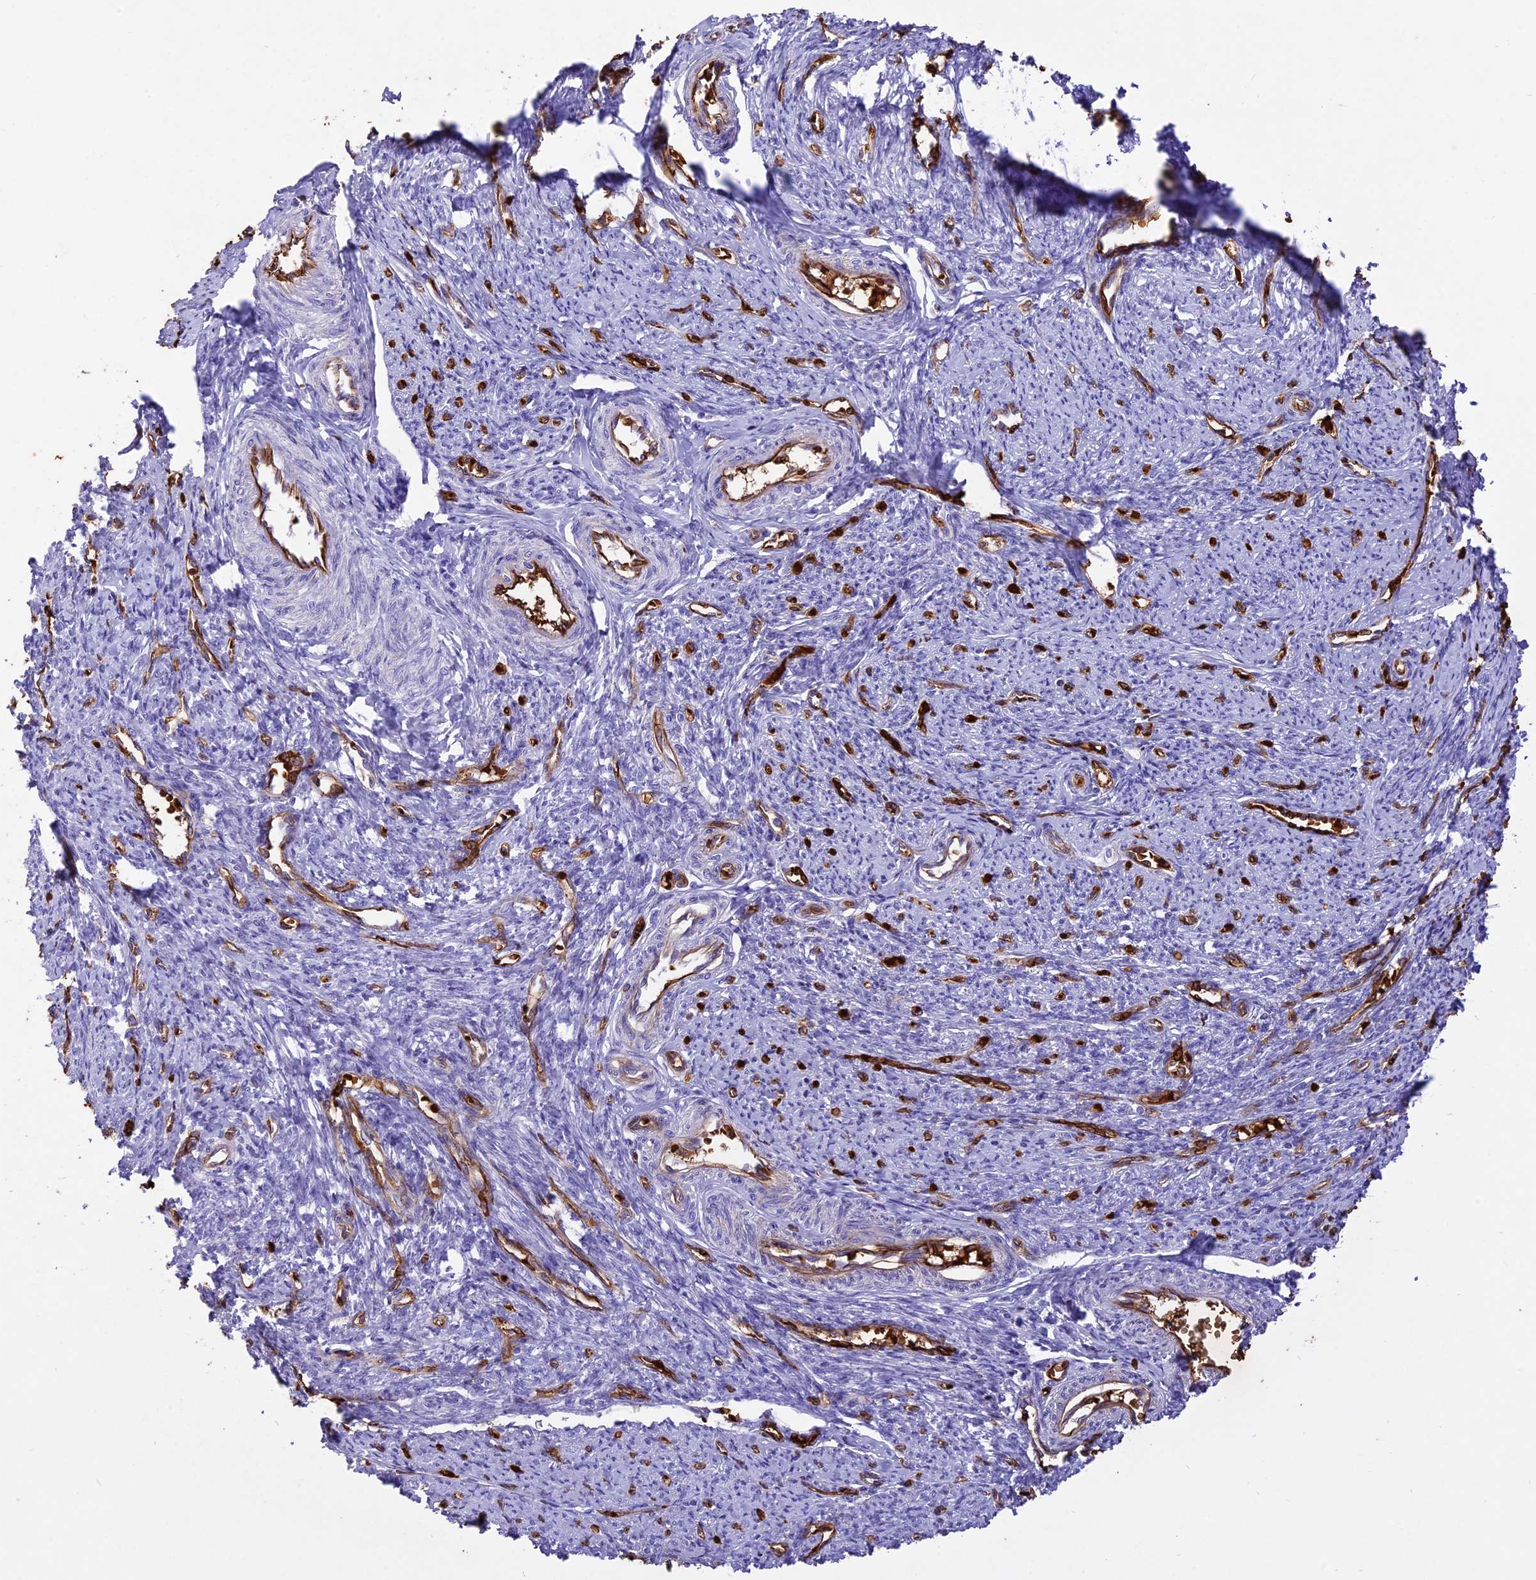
{"staining": {"intensity": "weak", "quantity": "<25%", "location": "cytoplasmic/membranous"}, "tissue": "smooth muscle", "cell_type": "Smooth muscle cells", "image_type": "normal", "snomed": [{"axis": "morphology", "description": "Normal tissue, NOS"}, {"axis": "topography", "description": "Smooth muscle"}, {"axis": "topography", "description": "Uterus"}], "caption": "Histopathology image shows no protein positivity in smooth muscle cells of normal smooth muscle.", "gene": "TTC4", "patient": {"sex": "female", "age": 59}}